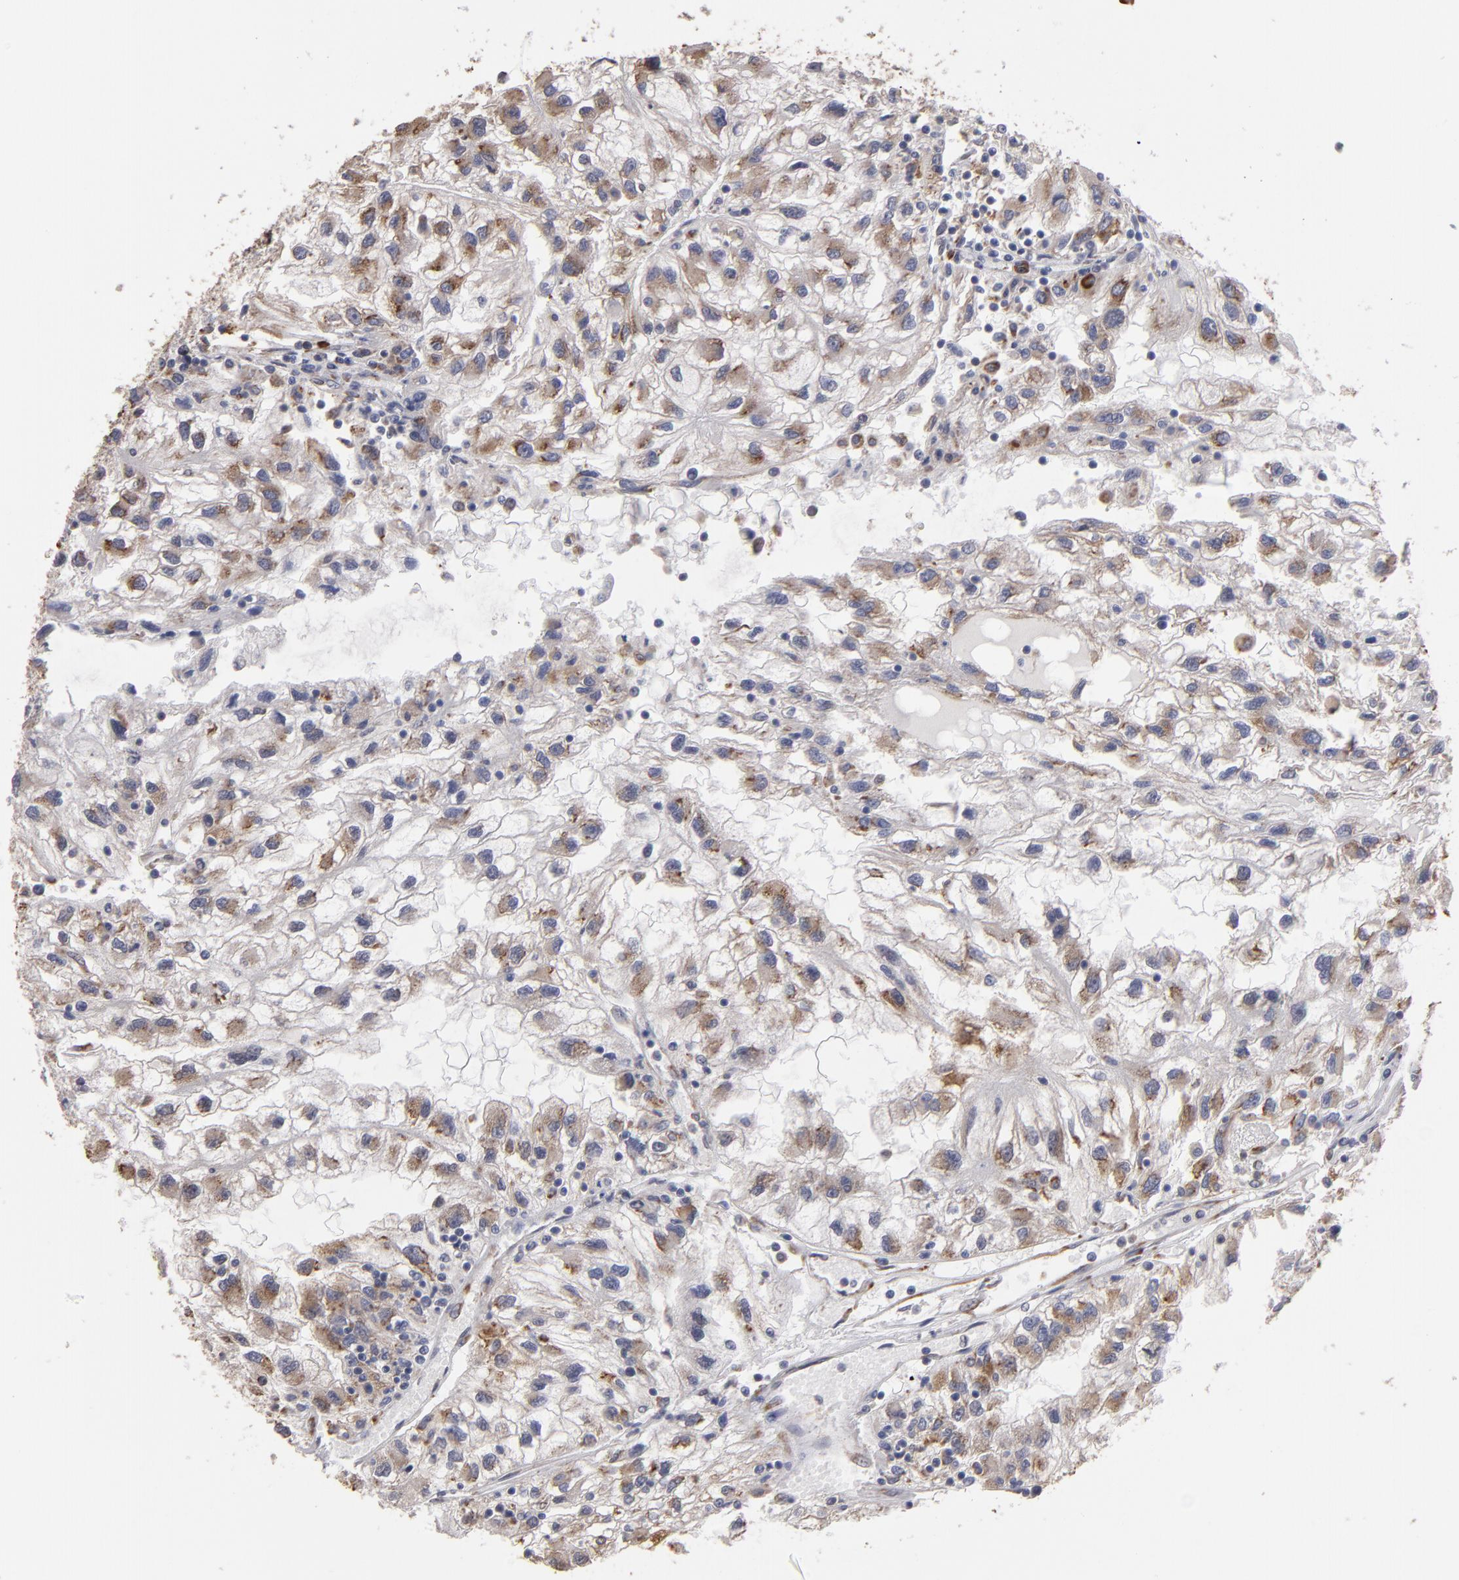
{"staining": {"intensity": "moderate", "quantity": "25%-75%", "location": "cytoplasmic/membranous"}, "tissue": "renal cancer", "cell_type": "Tumor cells", "image_type": "cancer", "snomed": [{"axis": "morphology", "description": "Normal tissue, NOS"}, {"axis": "morphology", "description": "Adenocarcinoma, NOS"}, {"axis": "topography", "description": "Kidney"}], "caption": "High-power microscopy captured an immunohistochemistry image of adenocarcinoma (renal), revealing moderate cytoplasmic/membranous staining in approximately 25%-75% of tumor cells.", "gene": "SND1", "patient": {"sex": "male", "age": 71}}